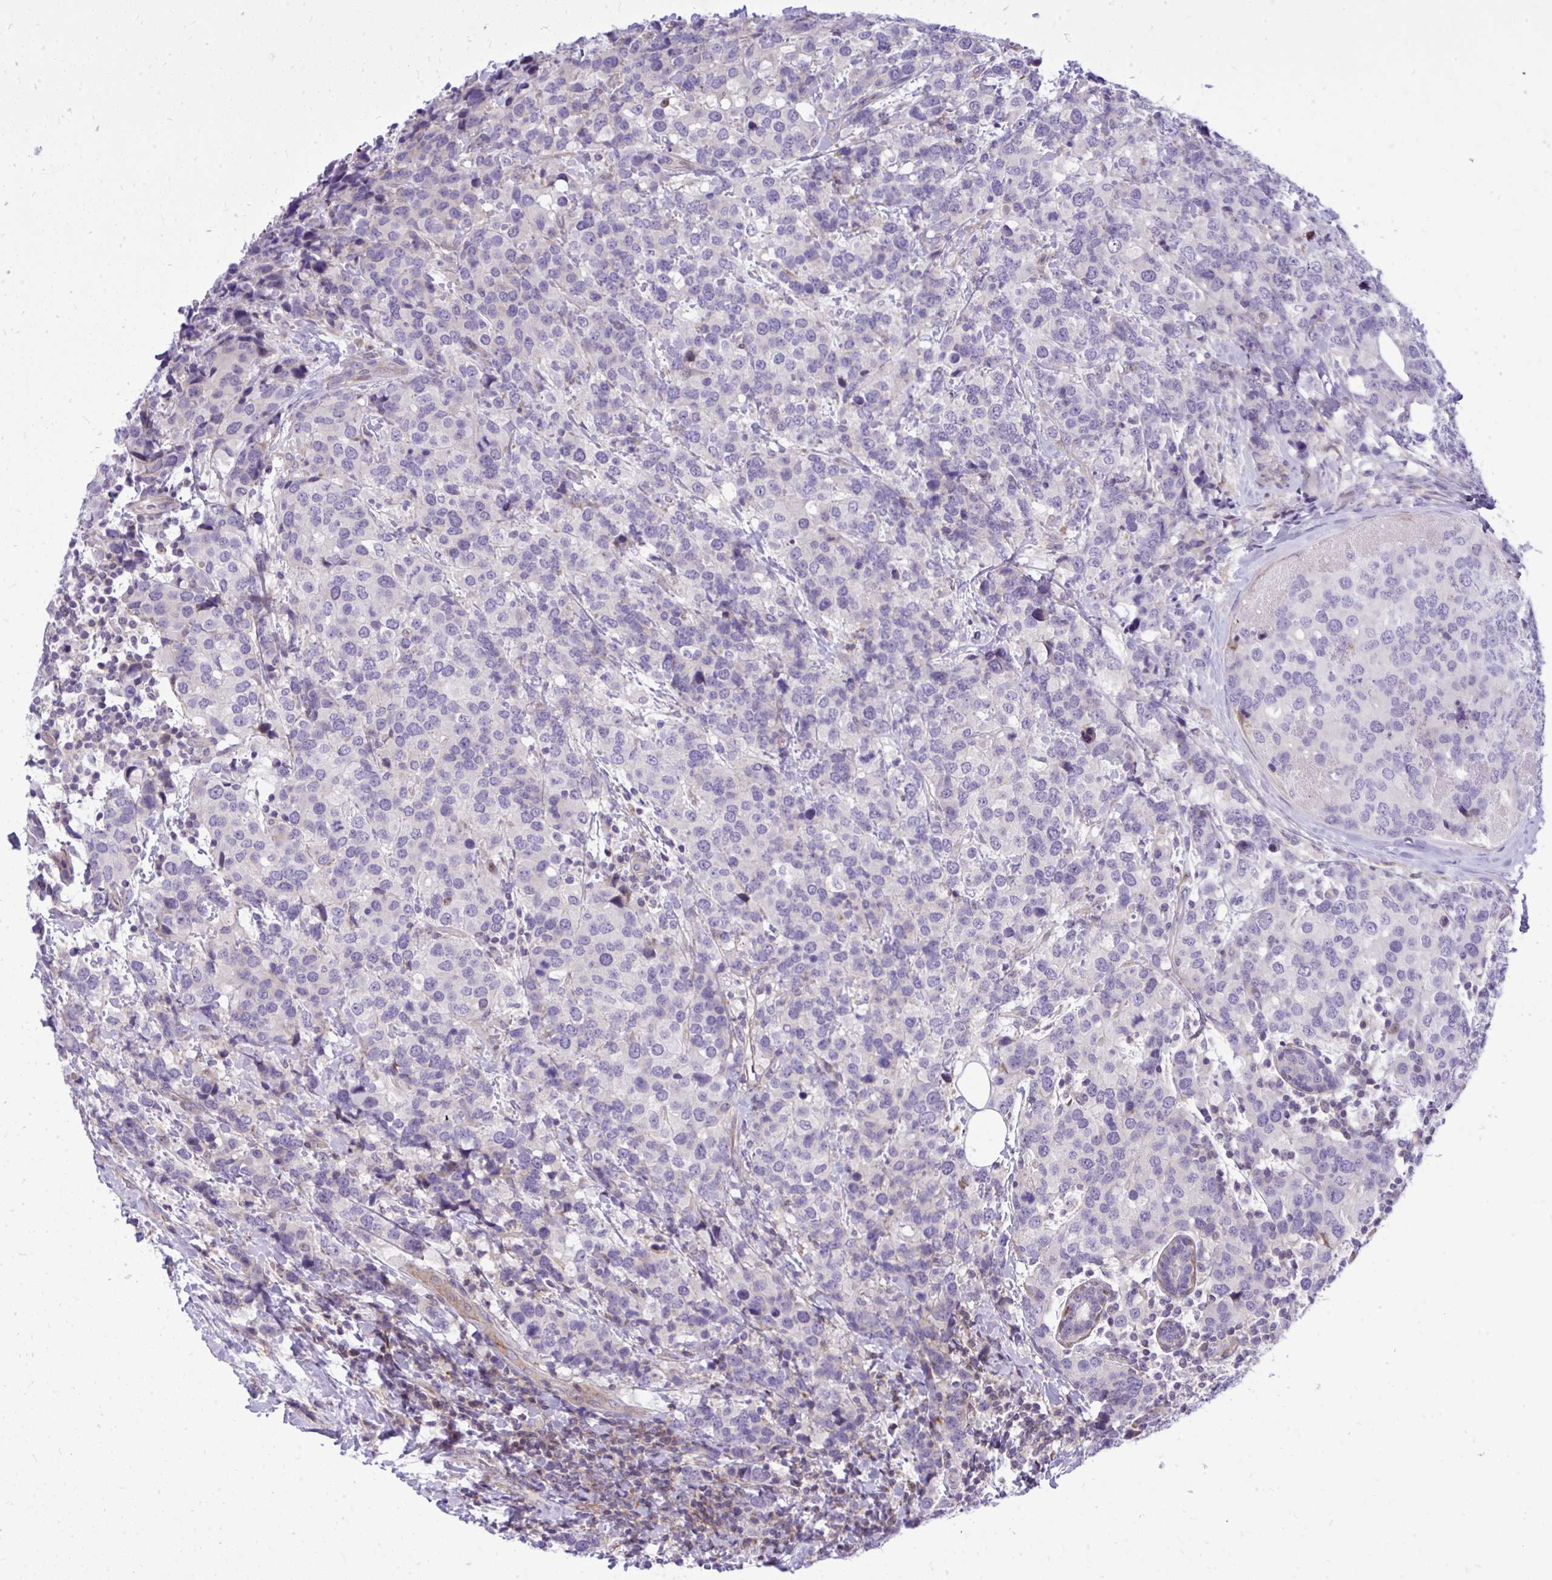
{"staining": {"intensity": "negative", "quantity": "none", "location": "none"}, "tissue": "breast cancer", "cell_type": "Tumor cells", "image_type": "cancer", "snomed": [{"axis": "morphology", "description": "Lobular carcinoma"}, {"axis": "topography", "description": "Breast"}], "caption": "The IHC photomicrograph has no significant expression in tumor cells of breast lobular carcinoma tissue. (DAB IHC with hematoxylin counter stain).", "gene": "GRK4", "patient": {"sex": "female", "age": 59}}